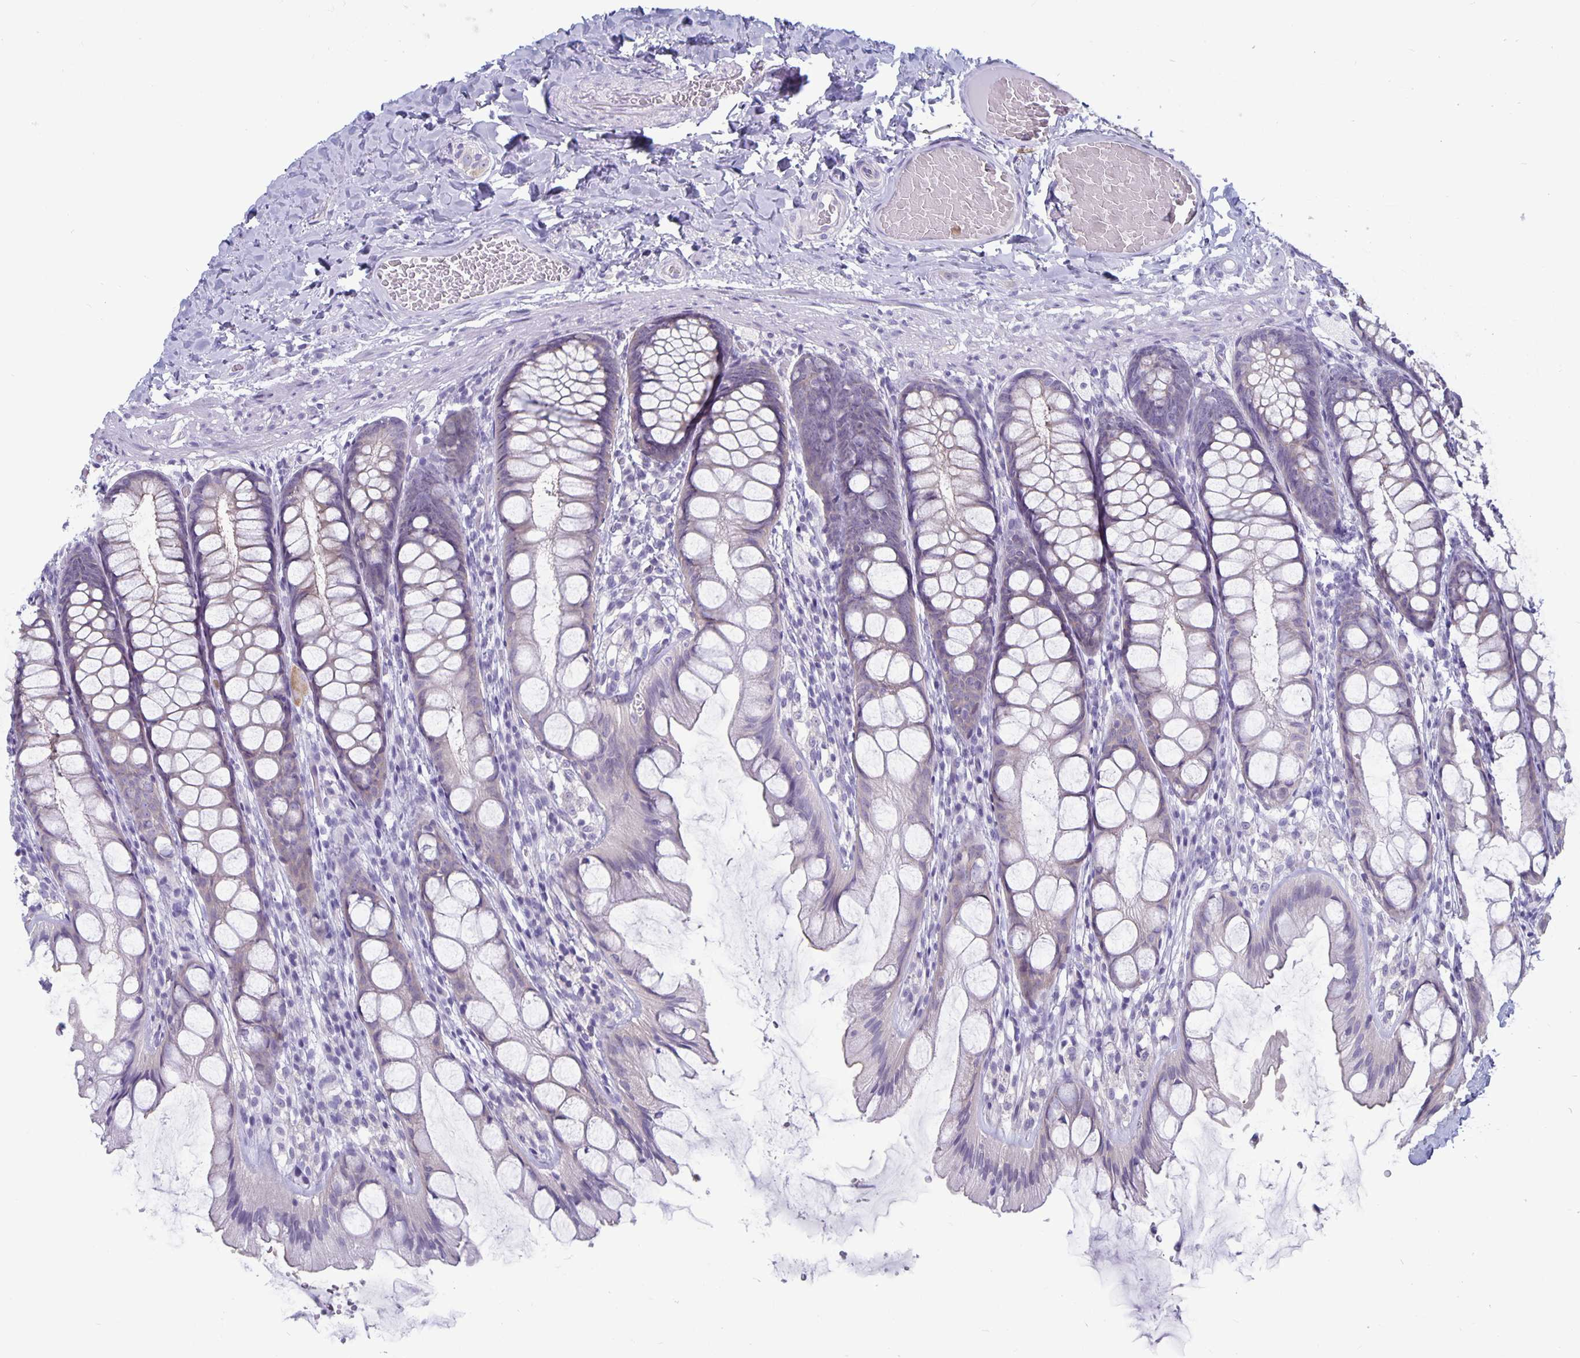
{"staining": {"intensity": "negative", "quantity": "none", "location": "none"}, "tissue": "colon", "cell_type": "Endothelial cells", "image_type": "normal", "snomed": [{"axis": "morphology", "description": "Normal tissue, NOS"}, {"axis": "topography", "description": "Colon"}], "caption": "This is an immunohistochemistry (IHC) histopathology image of unremarkable human colon. There is no staining in endothelial cells.", "gene": "PLCB3", "patient": {"sex": "male", "age": 47}}